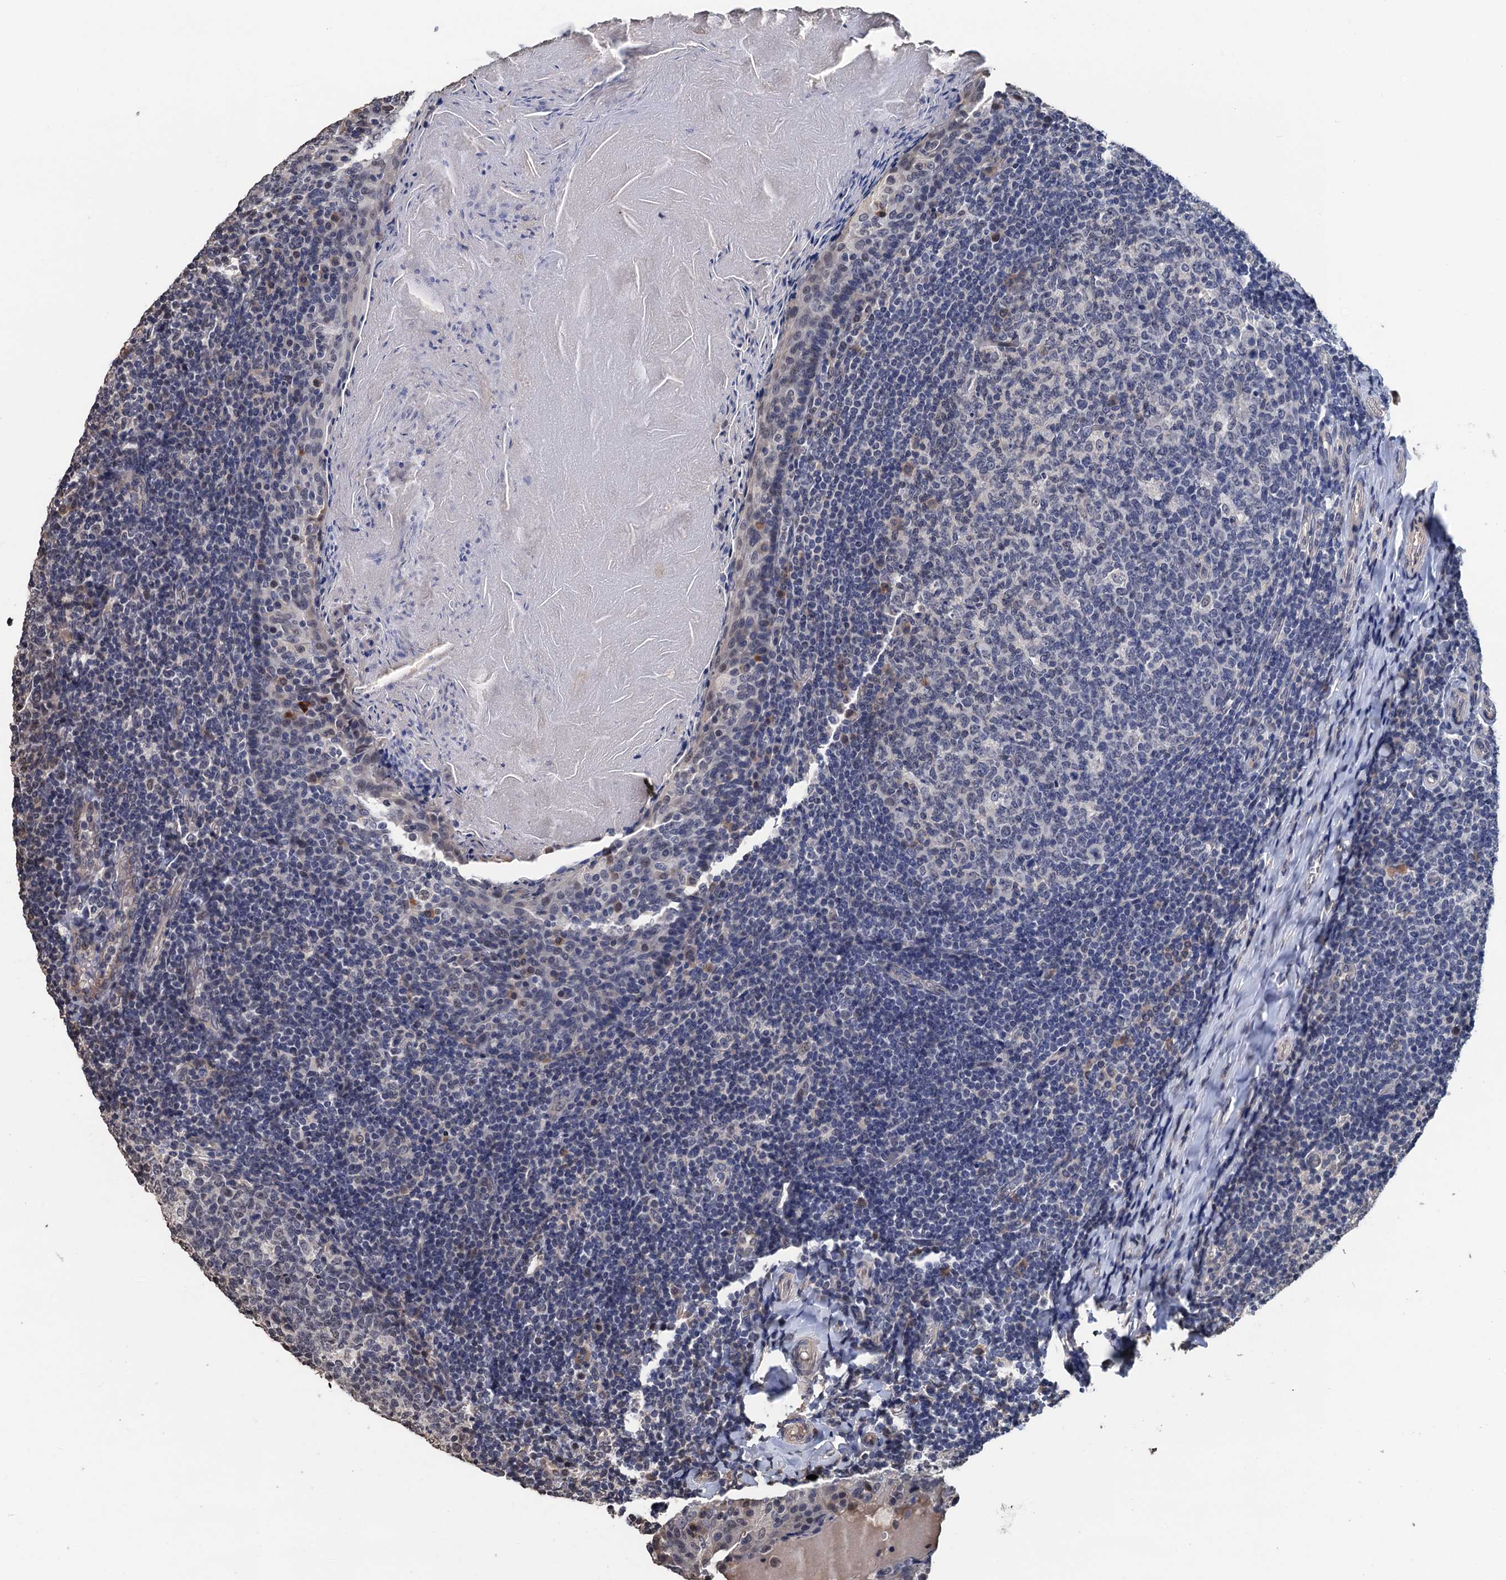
{"staining": {"intensity": "weak", "quantity": "<25%", "location": "nuclear"}, "tissue": "tonsil", "cell_type": "Germinal center cells", "image_type": "normal", "snomed": [{"axis": "morphology", "description": "Normal tissue, NOS"}, {"axis": "topography", "description": "Tonsil"}], "caption": "This histopathology image is of benign tonsil stained with immunohistochemistry to label a protein in brown with the nuclei are counter-stained blue. There is no expression in germinal center cells. (Stains: DAB immunohistochemistry (IHC) with hematoxylin counter stain, Microscopy: brightfield microscopy at high magnification).", "gene": "ART5", "patient": {"sex": "female", "age": 19}}